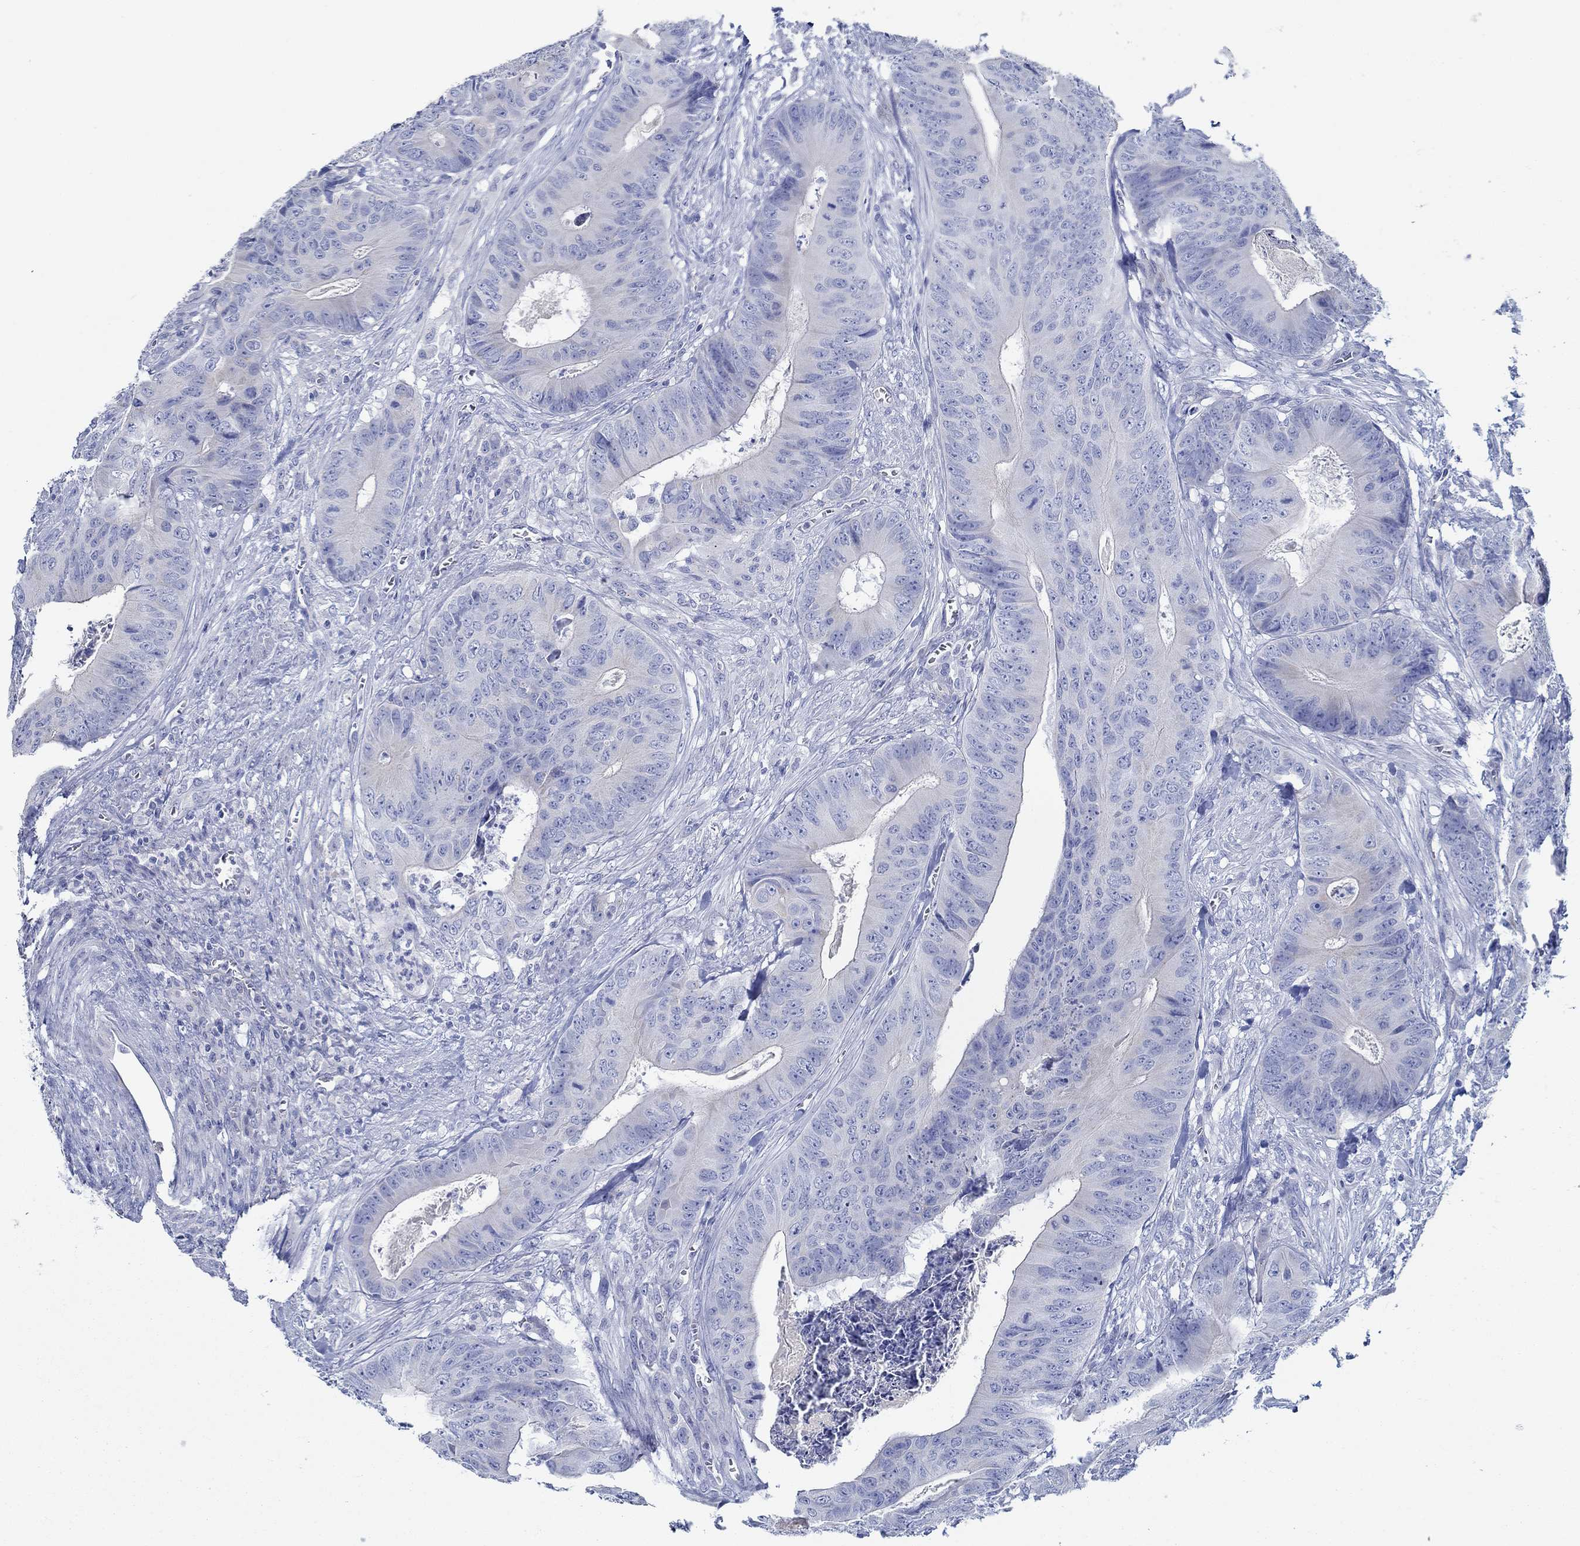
{"staining": {"intensity": "negative", "quantity": "none", "location": "none"}, "tissue": "colorectal cancer", "cell_type": "Tumor cells", "image_type": "cancer", "snomed": [{"axis": "morphology", "description": "Adenocarcinoma, NOS"}, {"axis": "topography", "description": "Colon"}], "caption": "IHC histopathology image of neoplastic tissue: human colorectal adenocarcinoma stained with DAB (3,3'-diaminobenzidine) reveals no significant protein staining in tumor cells.", "gene": "IGFBP6", "patient": {"sex": "male", "age": 84}}